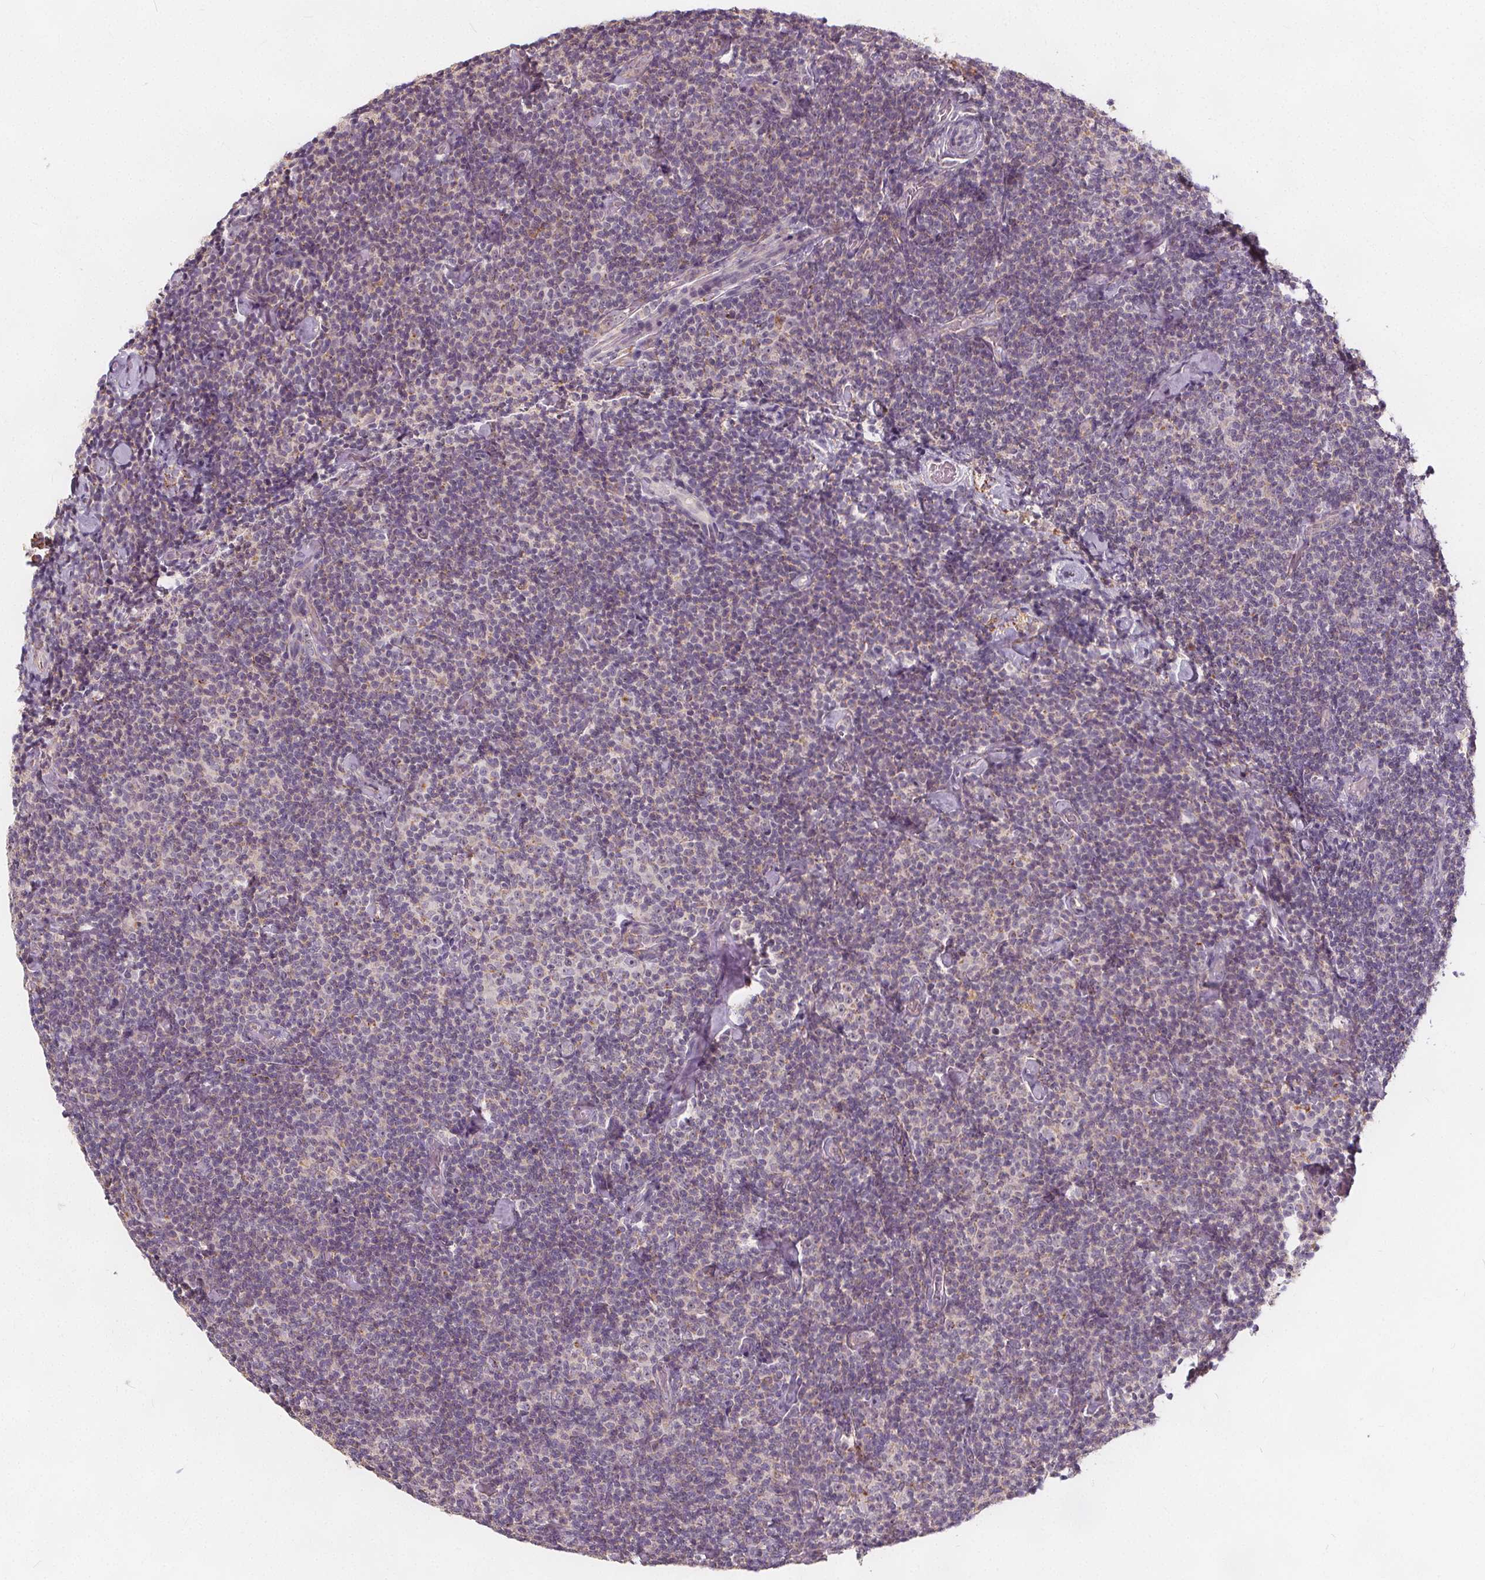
{"staining": {"intensity": "negative", "quantity": "none", "location": "none"}, "tissue": "lymphoma", "cell_type": "Tumor cells", "image_type": "cancer", "snomed": [{"axis": "morphology", "description": "Malignant lymphoma, non-Hodgkin's type, Low grade"}, {"axis": "topography", "description": "Lymph node"}], "caption": "This histopathology image is of malignant lymphoma, non-Hodgkin's type (low-grade) stained with immunohistochemistry to label a protein in brown with the nuclei are counter-stained blue. There is no staining in tumor cells.", "gene": "DRC3", "patient": {"sex": "male", "age": 81}}